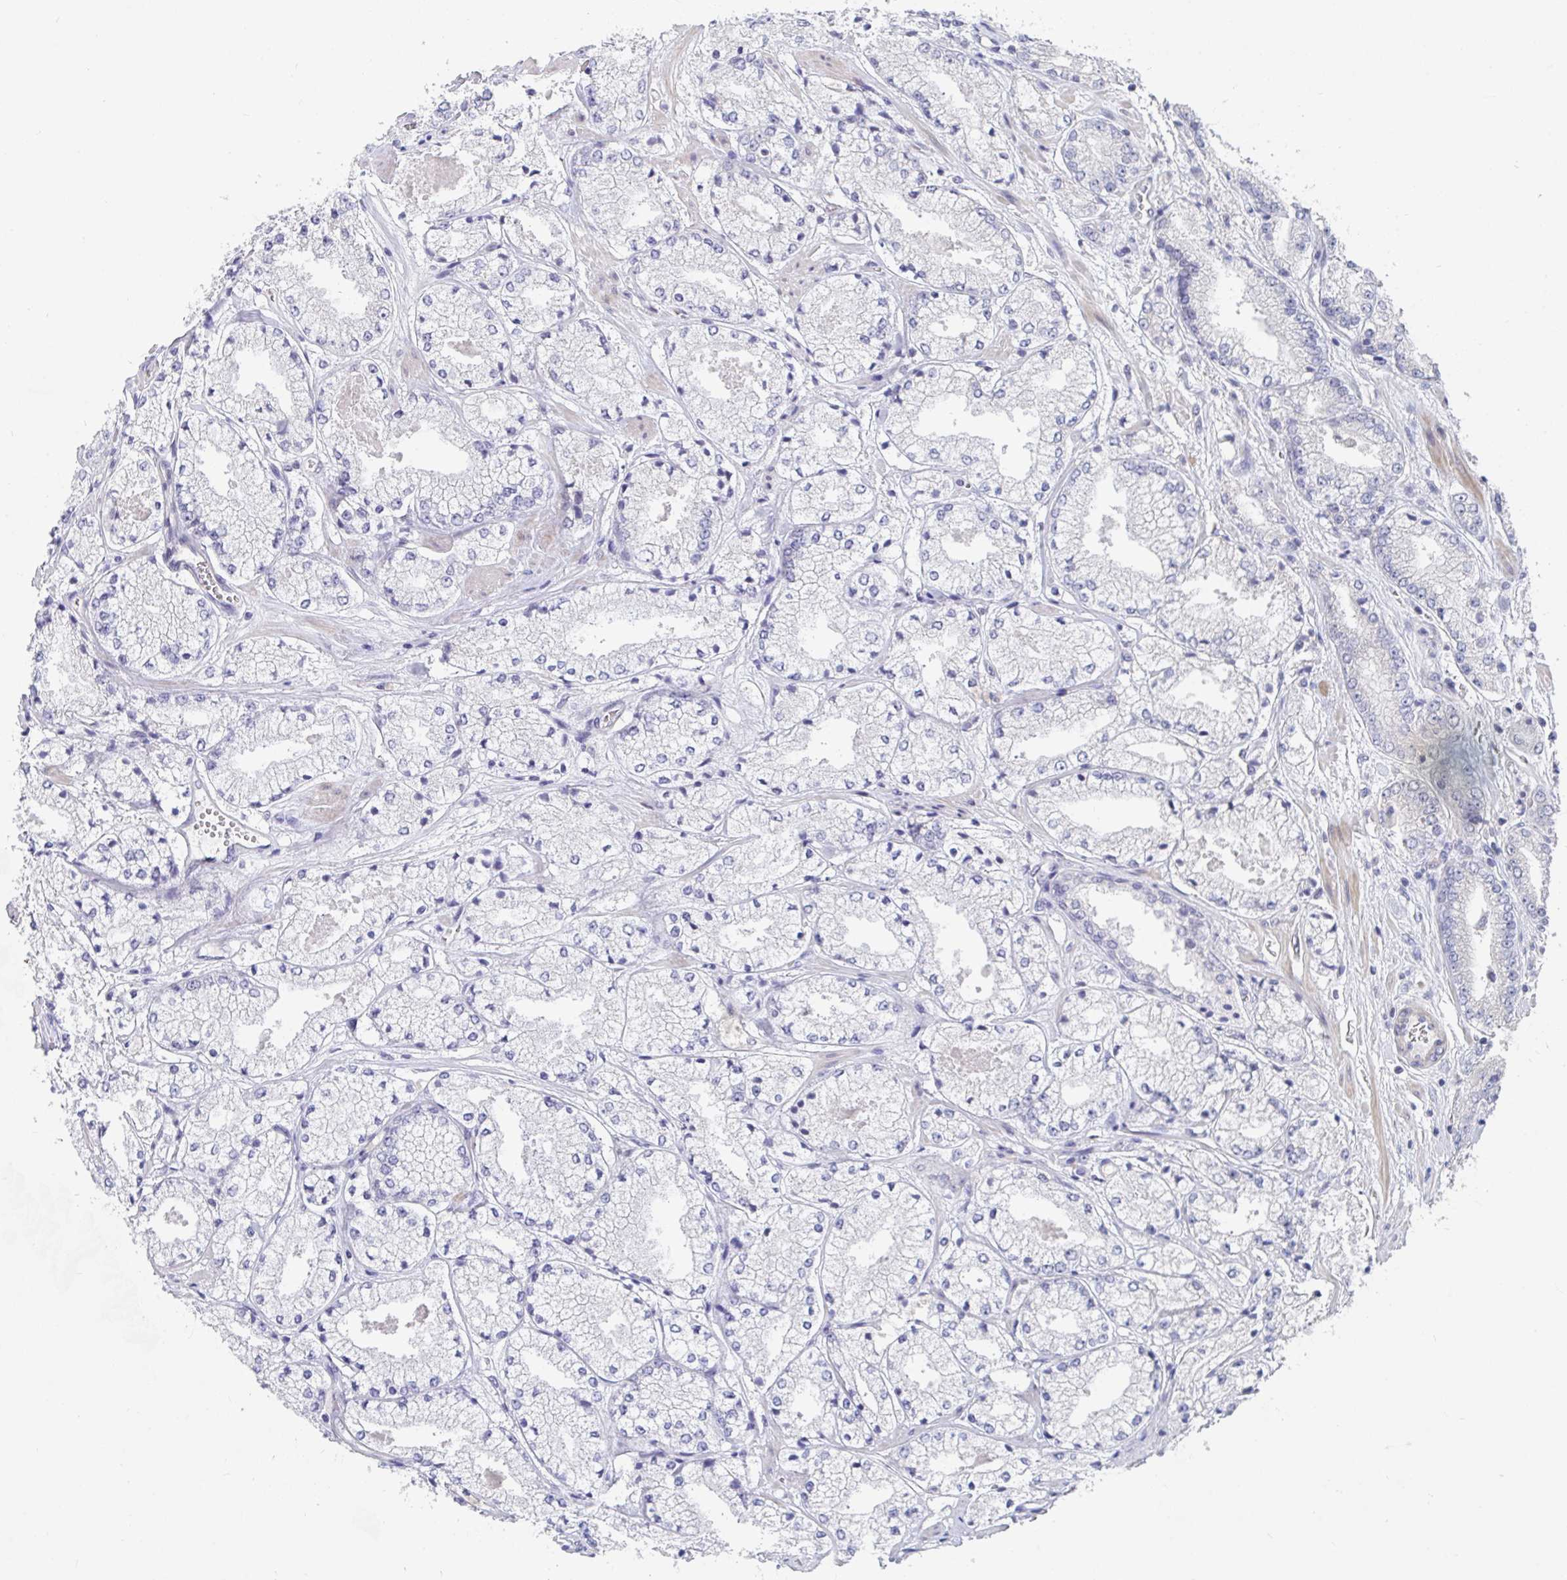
{"staining": {"intensity": "negative", "quantity": "none", "location": "none"}, "tissue": "prostate cancer", "cell_type": "Tumor cells", "image_type": "cancer", "snomed": [{"axis": "morphology", "description": "Adenocarcinoma, High grade"}, {"axis": "topography", "description": "Prostate"}], "caption": "A histopathology image of adenocarcinoma (high-grade) (prostate) stained for a protein shows no brown staining in tumor cells.", "gene": "FAM156B", "patient": {"sex": "male", "age": 63}}